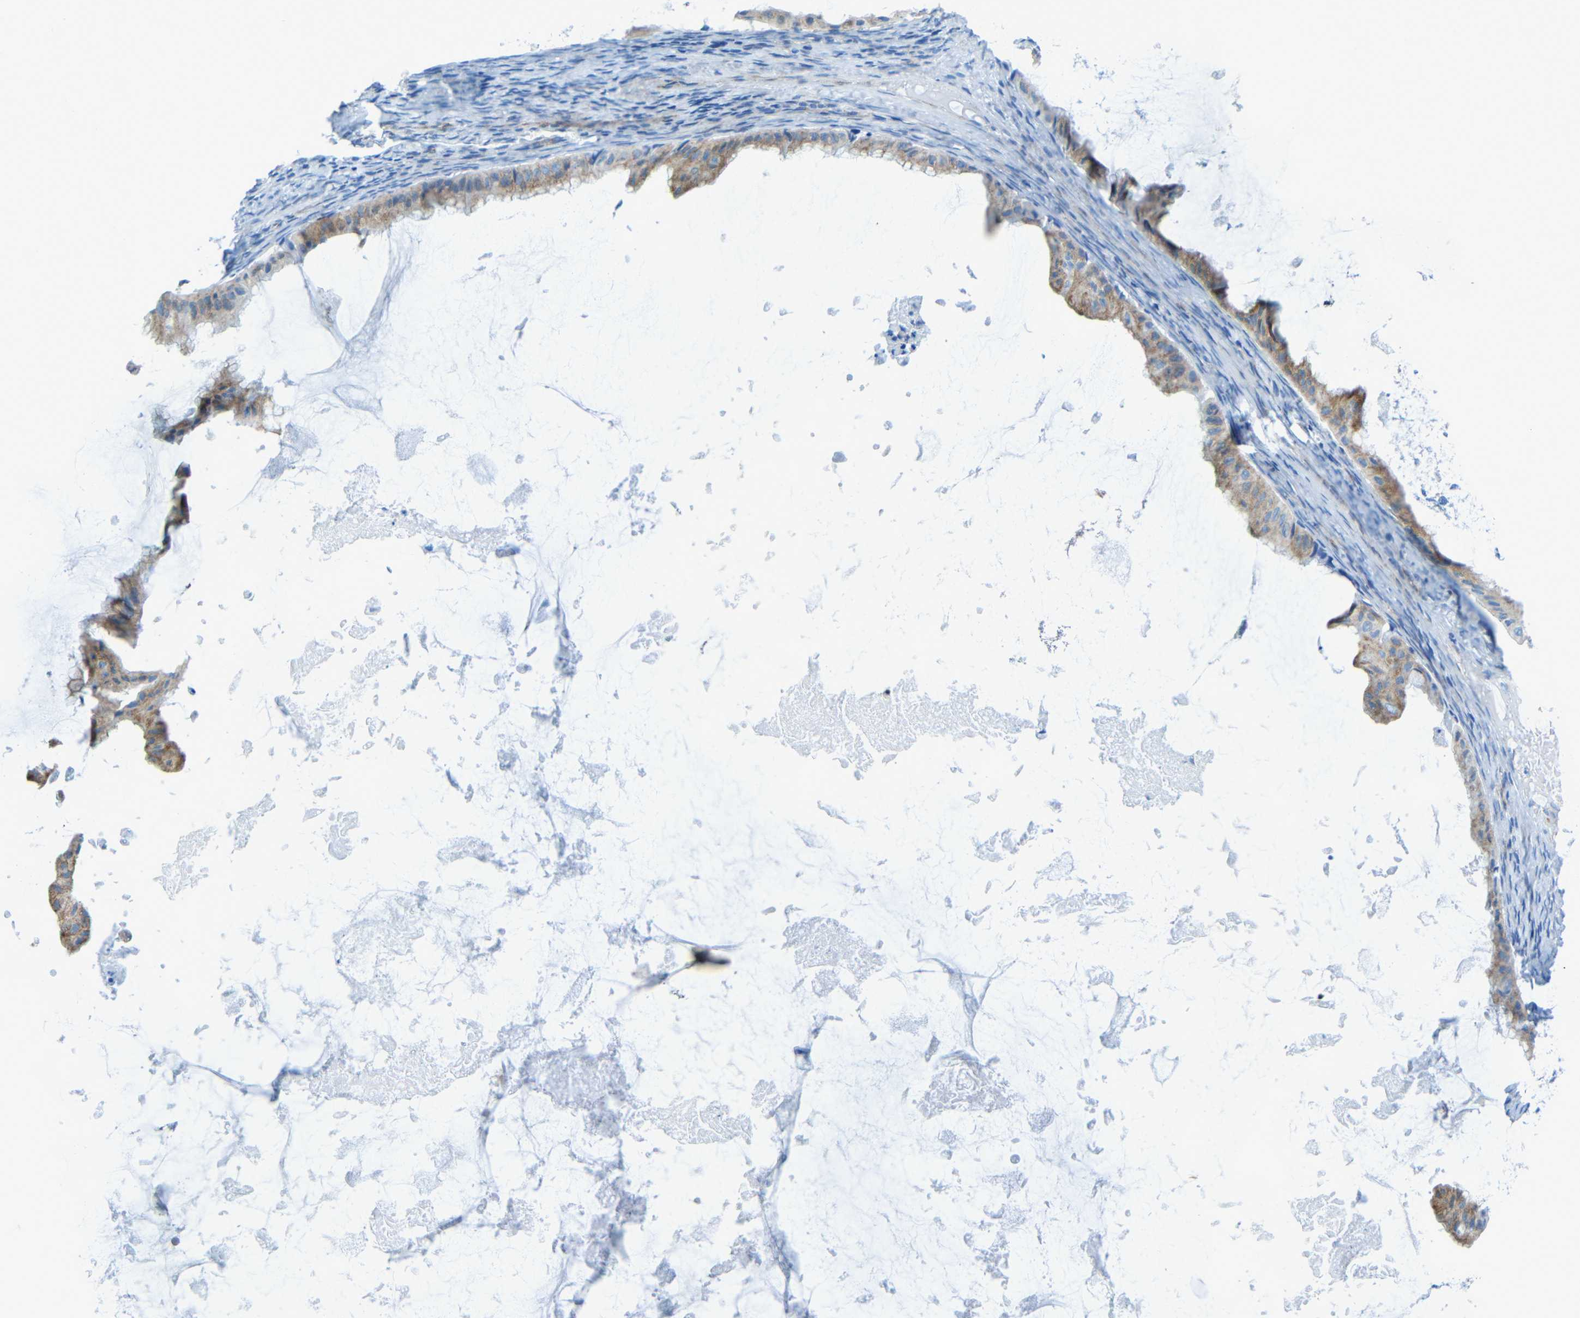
{"staining": {"intensity": "moderate", "quantity": ">75%", "location": "cytoplasmic/membranous"}, "tissue": "ovarian cancer", "cell_type": "Tumor cells", "image_type": "cancer", "snomed": [{"axis": "morphology", "description": "Cystadenocarcinoma, mucinous, NOS"}, {"axis": "topography", "description": "Ovary"}], "caption": "This micrograph shows immunohistochemistry staining of mucinous cystadenocarcinoma (ovarian), with medium moderate cytoplasmic/membranous staining in approximately >75% of tumor cells.", "gene": "TUBB4B", "patient": {"sex": "female", "age": 61}}